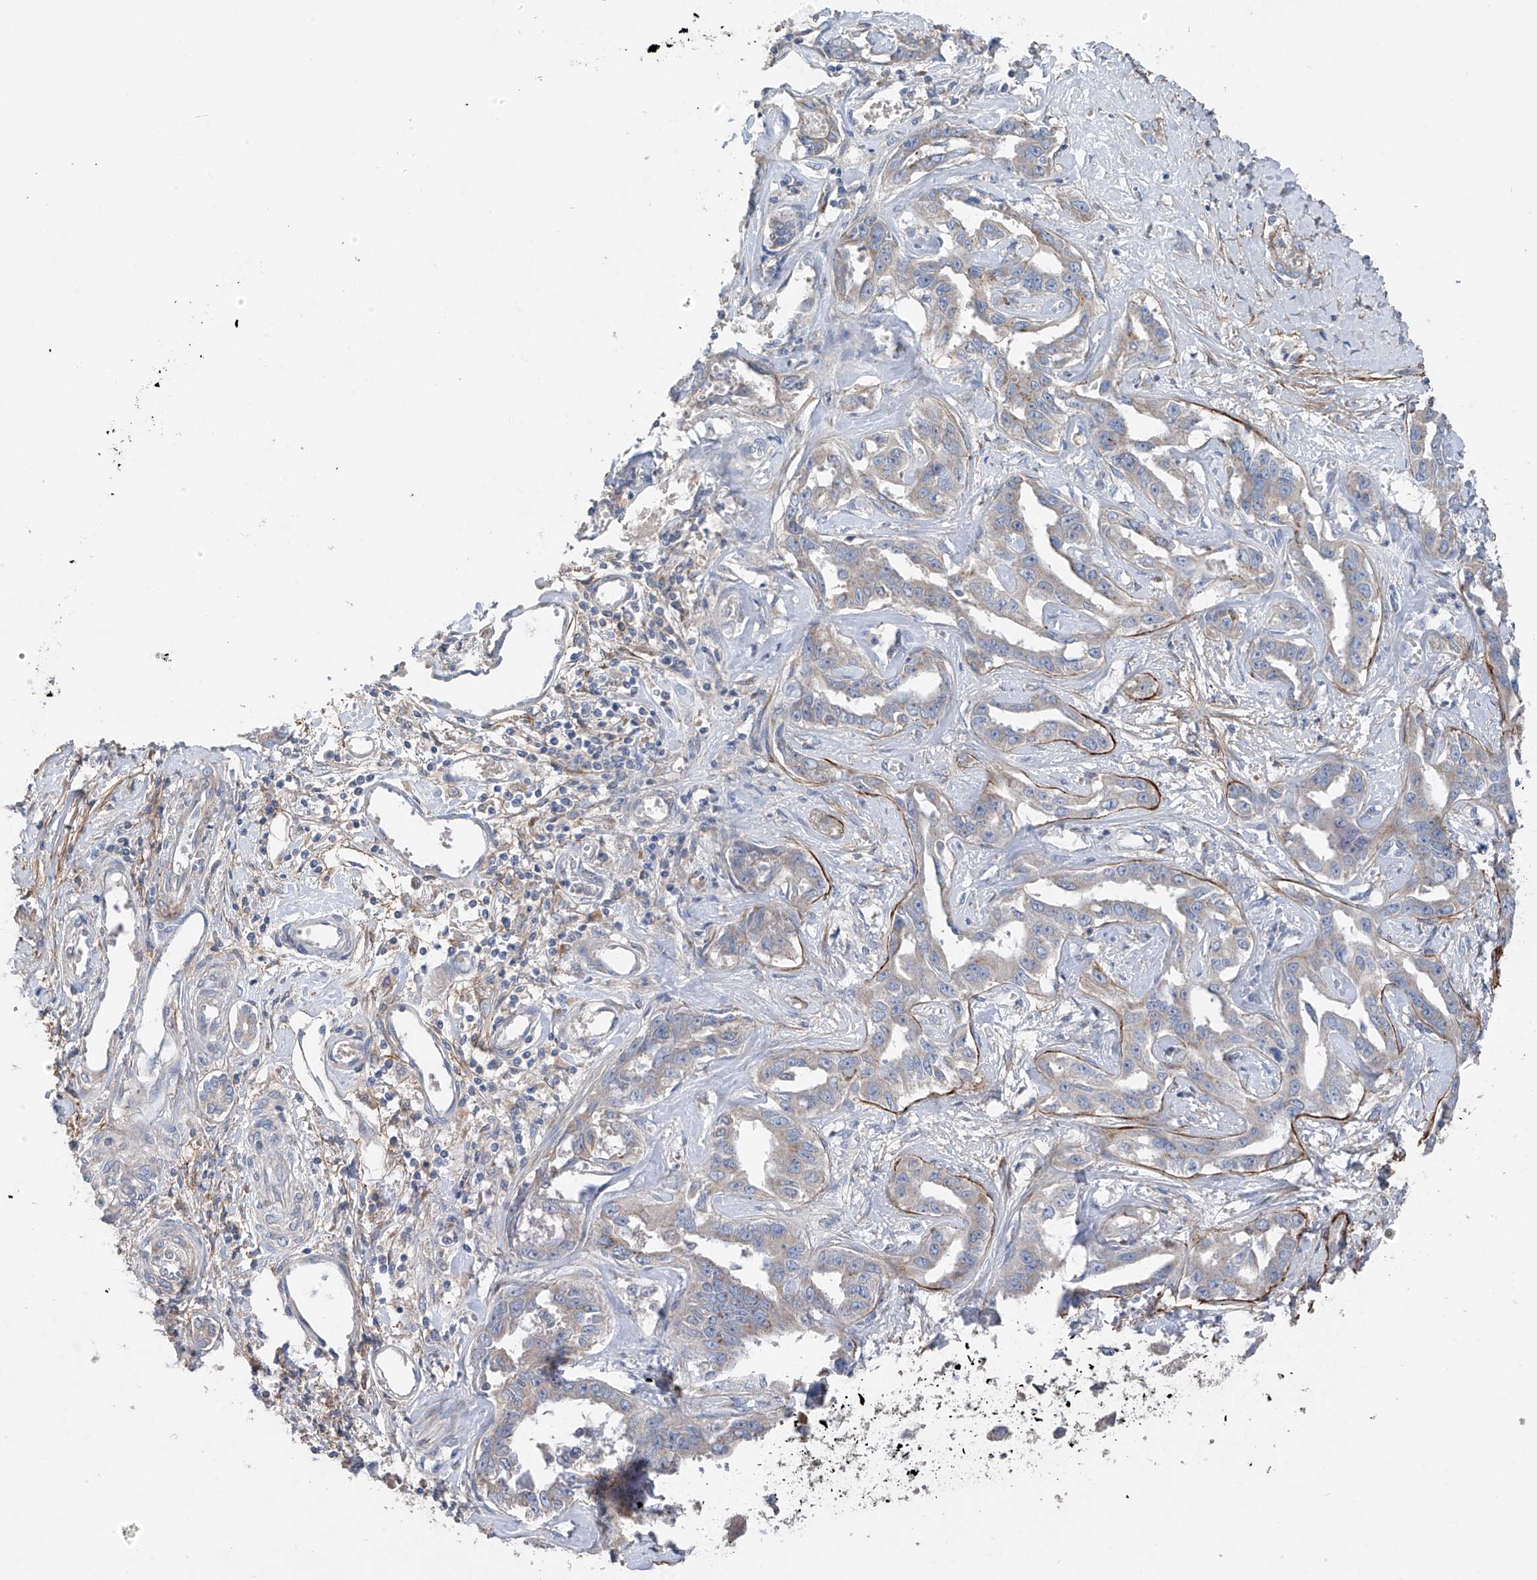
{"staining": {"intensity": "negative", "quantity": "none", "location": "none"}, "tissue": "liver cancer", "cell_type": "Tumor cells", "image_type": "cancer", "snomed": [{"axis": "morphology", "description": "Cholangiocarcinoma"}, {"axis": "topography", "description": "Liver"}], "caption": "Immunohistochemical staining of cholangiocarcinoma (liver) exhibits no significant positivity in tumor cells.", "gene": "GALNTL6", "patient": {"sex": "male", "age": 59}}